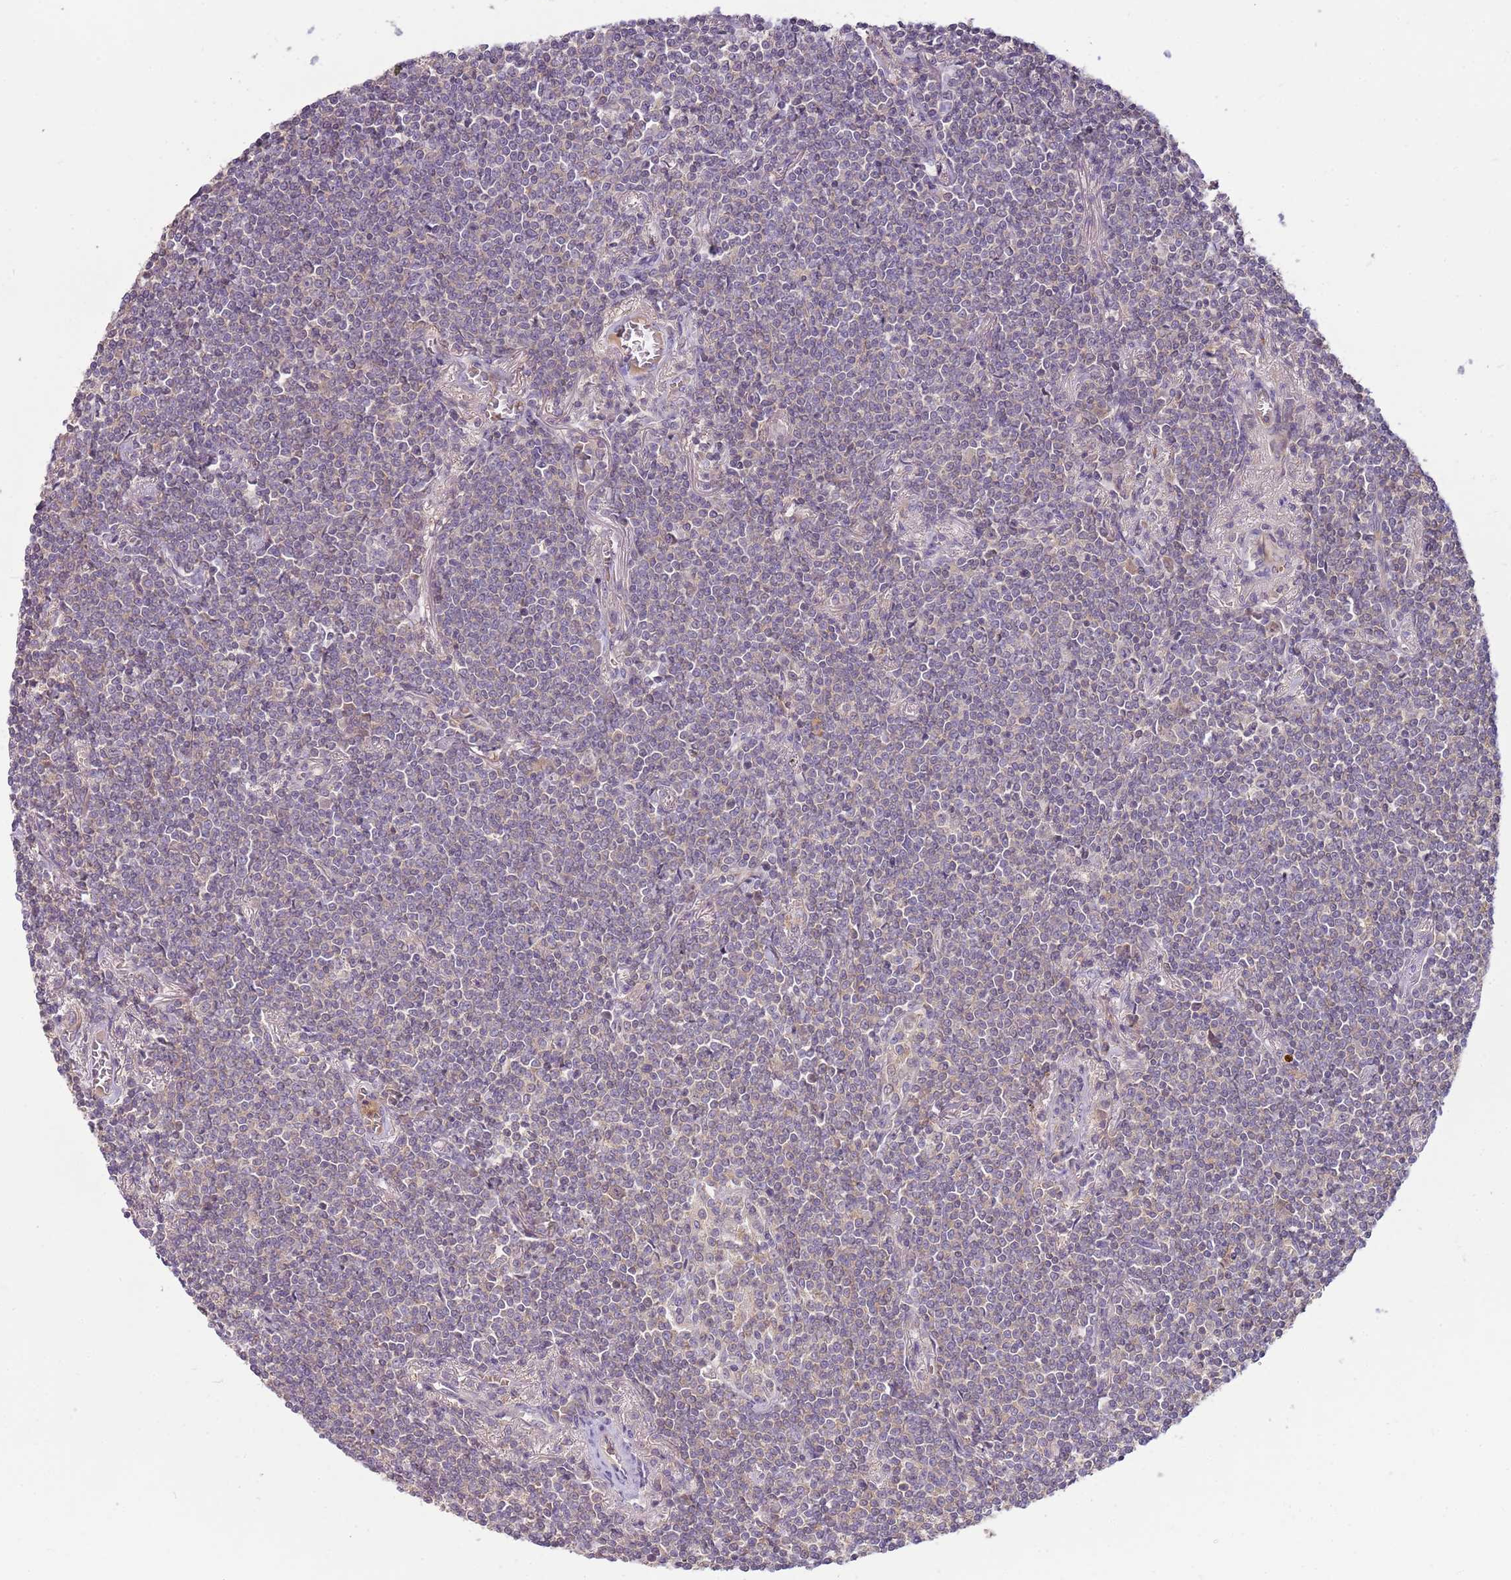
{"staining": {"intensity": "weak", "quantity": "<25%", "location": "cytoplasmic/membranous"}, "tissue": "lymphoma", "cell_type": "Tumor cells", "image_type": "cancer", "snomed": [{"axis": "morphology", "description": "Malignant lymphoma, non-Hodgkin's type, Low grade"}, {"axis": "topography", "description": "Lung"}], "caption": "Micrograph shows no significant protein staining in tumor cells of malignant lymphoma, non-Hodgkin's type (low-grade).", "gene": "ARHGAP5", "patient": {"sex": "female", "age": 71}}